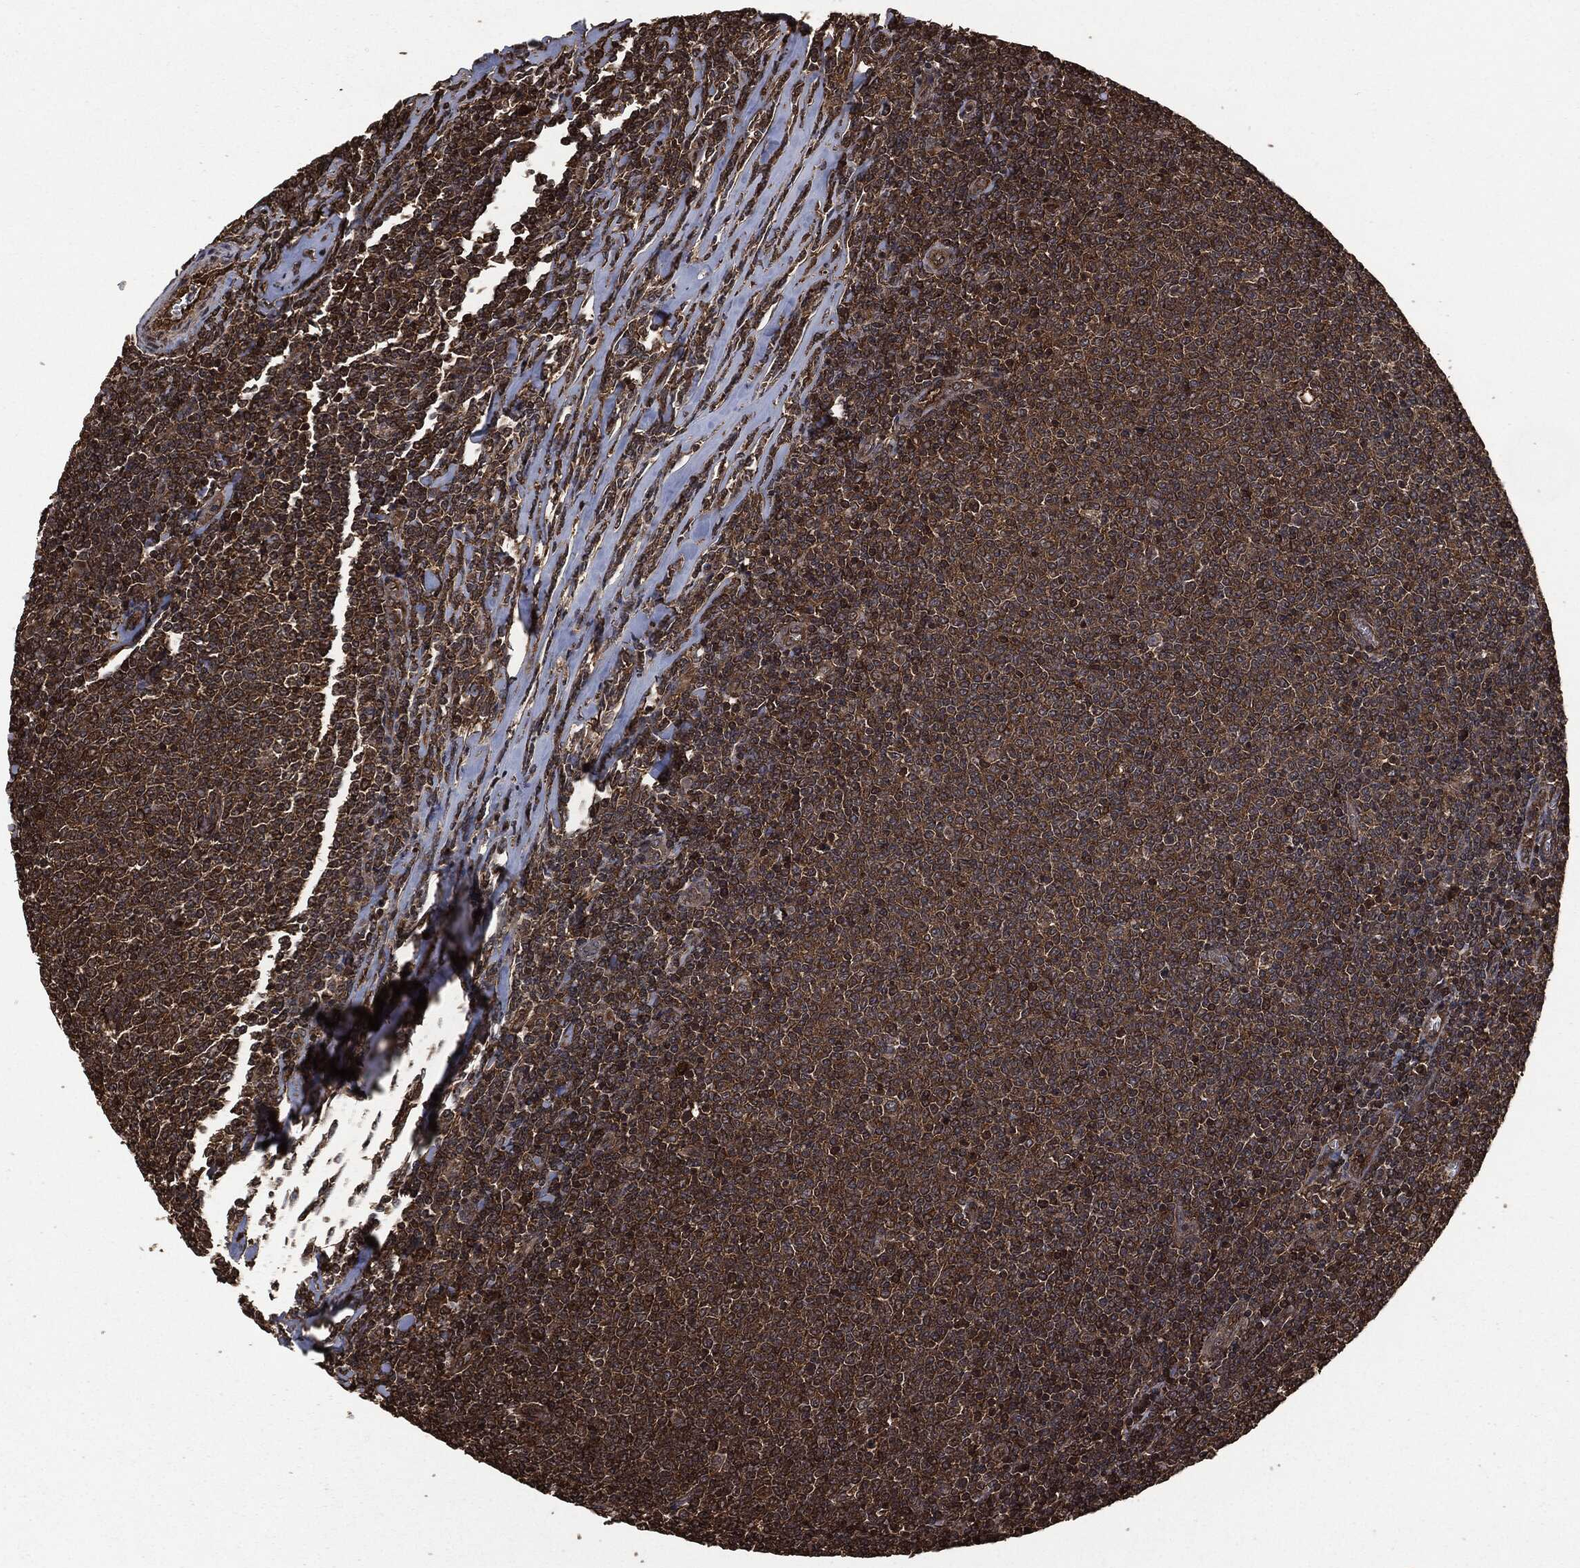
{"staining": {"intensity": "moderate", "quantity": "25%-75%", "location": "cytoplasmic/membranous"}, "tissue": "lymphoma", "cell_type": "Tumor cells", "image_type": "cancer", "snomed": [{"axis": "morphology", "description": "Malignant lymphoma, non-Hodgkin's type, Low grade"}, {"axis": "topography", "description": "Lymph node"}], "caption": "Immunohistochemistry (DAB) staining of human low-grade malignant lymphoma, non-Hodgkin's type exhibits moderate cytoplasmic/membranous protein positivity in approximately 25%-75% of tumor cells.", "gene": "HRAS", "patient": {"sex": "male", "age": 52}}